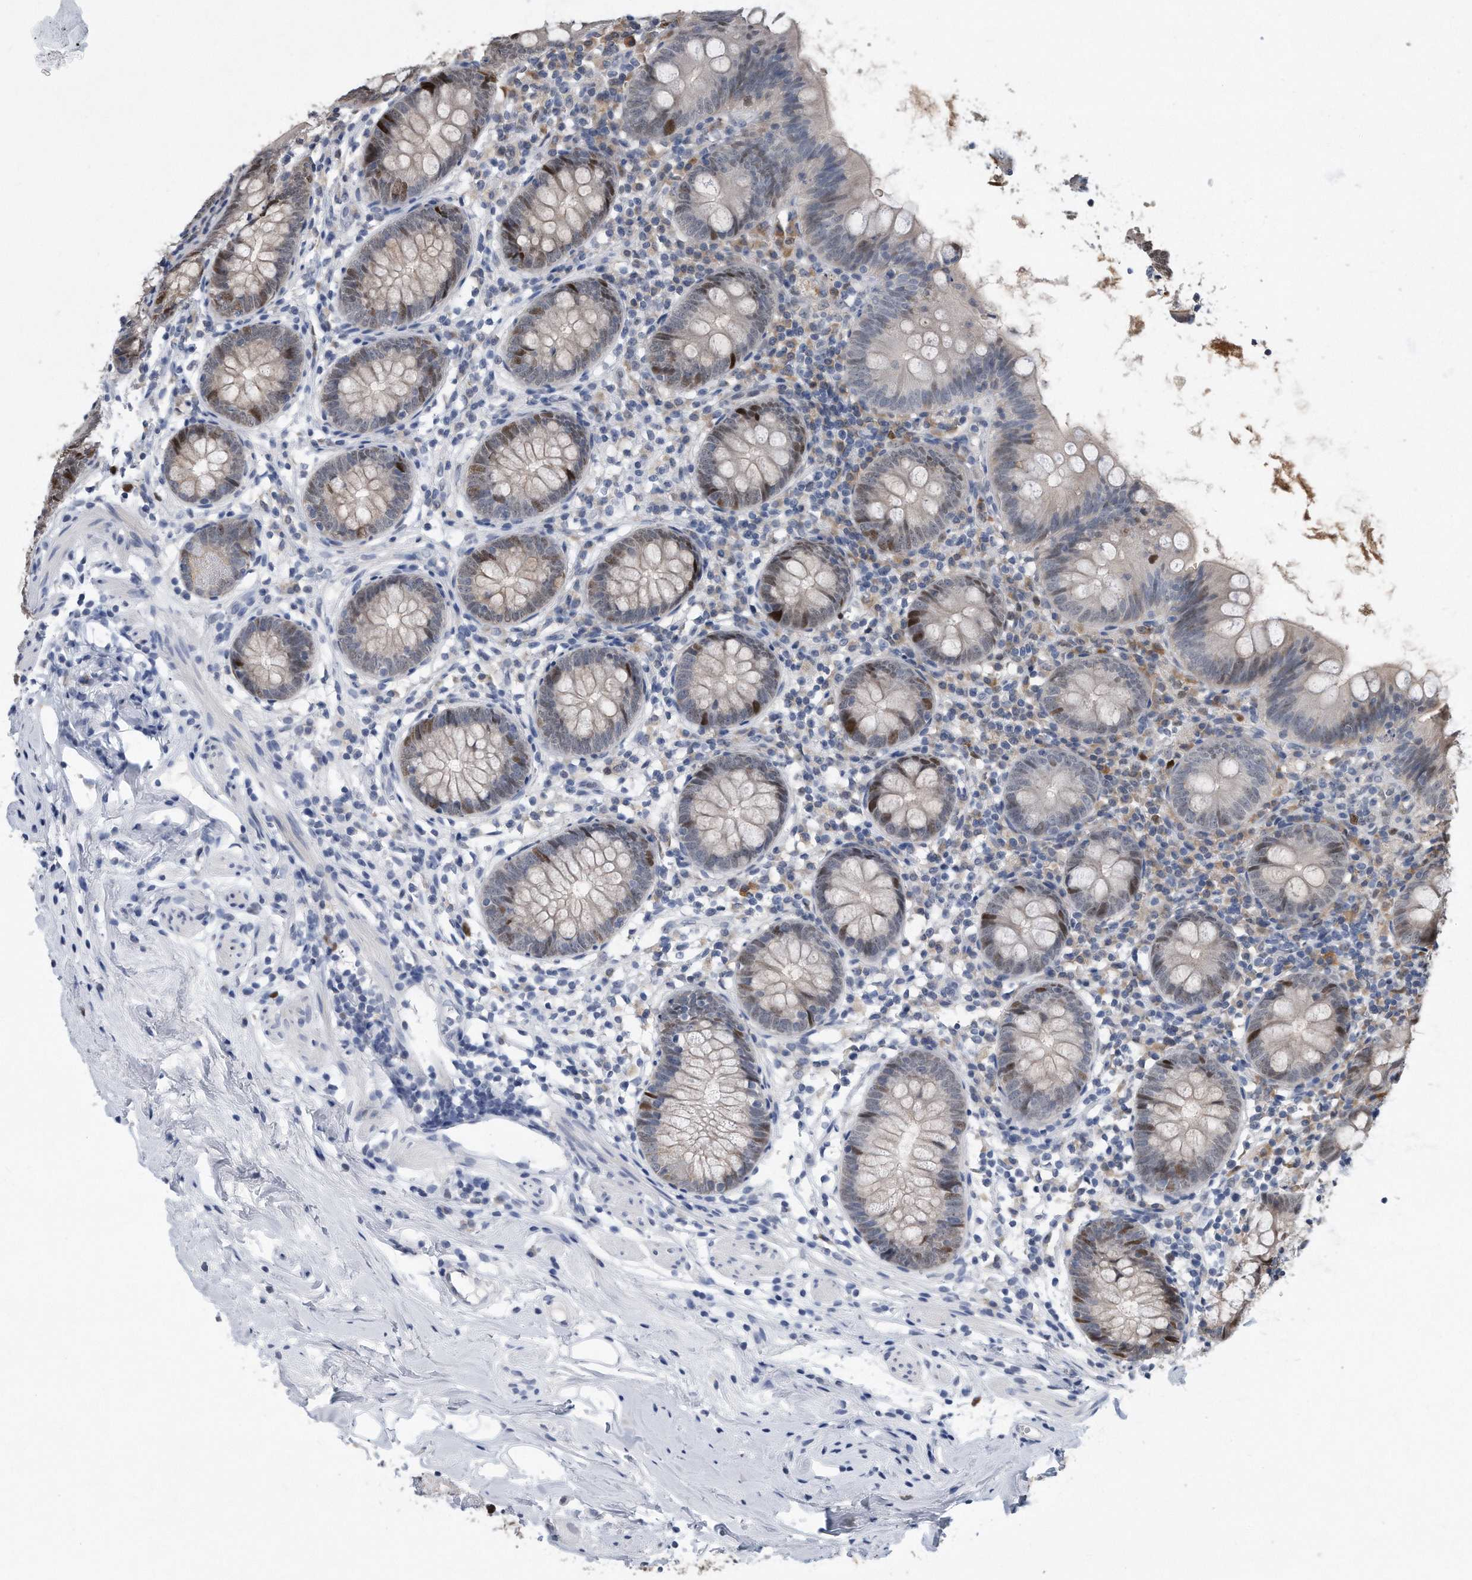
{"staining": {"intensity": "strong", "quantity": "25%-75%", "location": "nuclear"}, "tissue": "appendix", "cell_type": "Glandular cells", "image_type": "normal", "snomed": [{"axis": "morphology", "description": "Normal tissue, NOS"}, {"axis": "topography", "description": "Appendix"}], "caption": "Protein positivity by immunohistochemistry demonstrates strong nuclear expression in approximately 25%-75% of glandular cells in normal appendix. (IHC, brightfield microscopy, high magnification).", "gene": "PCNA", "patient": {"sex": "female", "age": 62}}